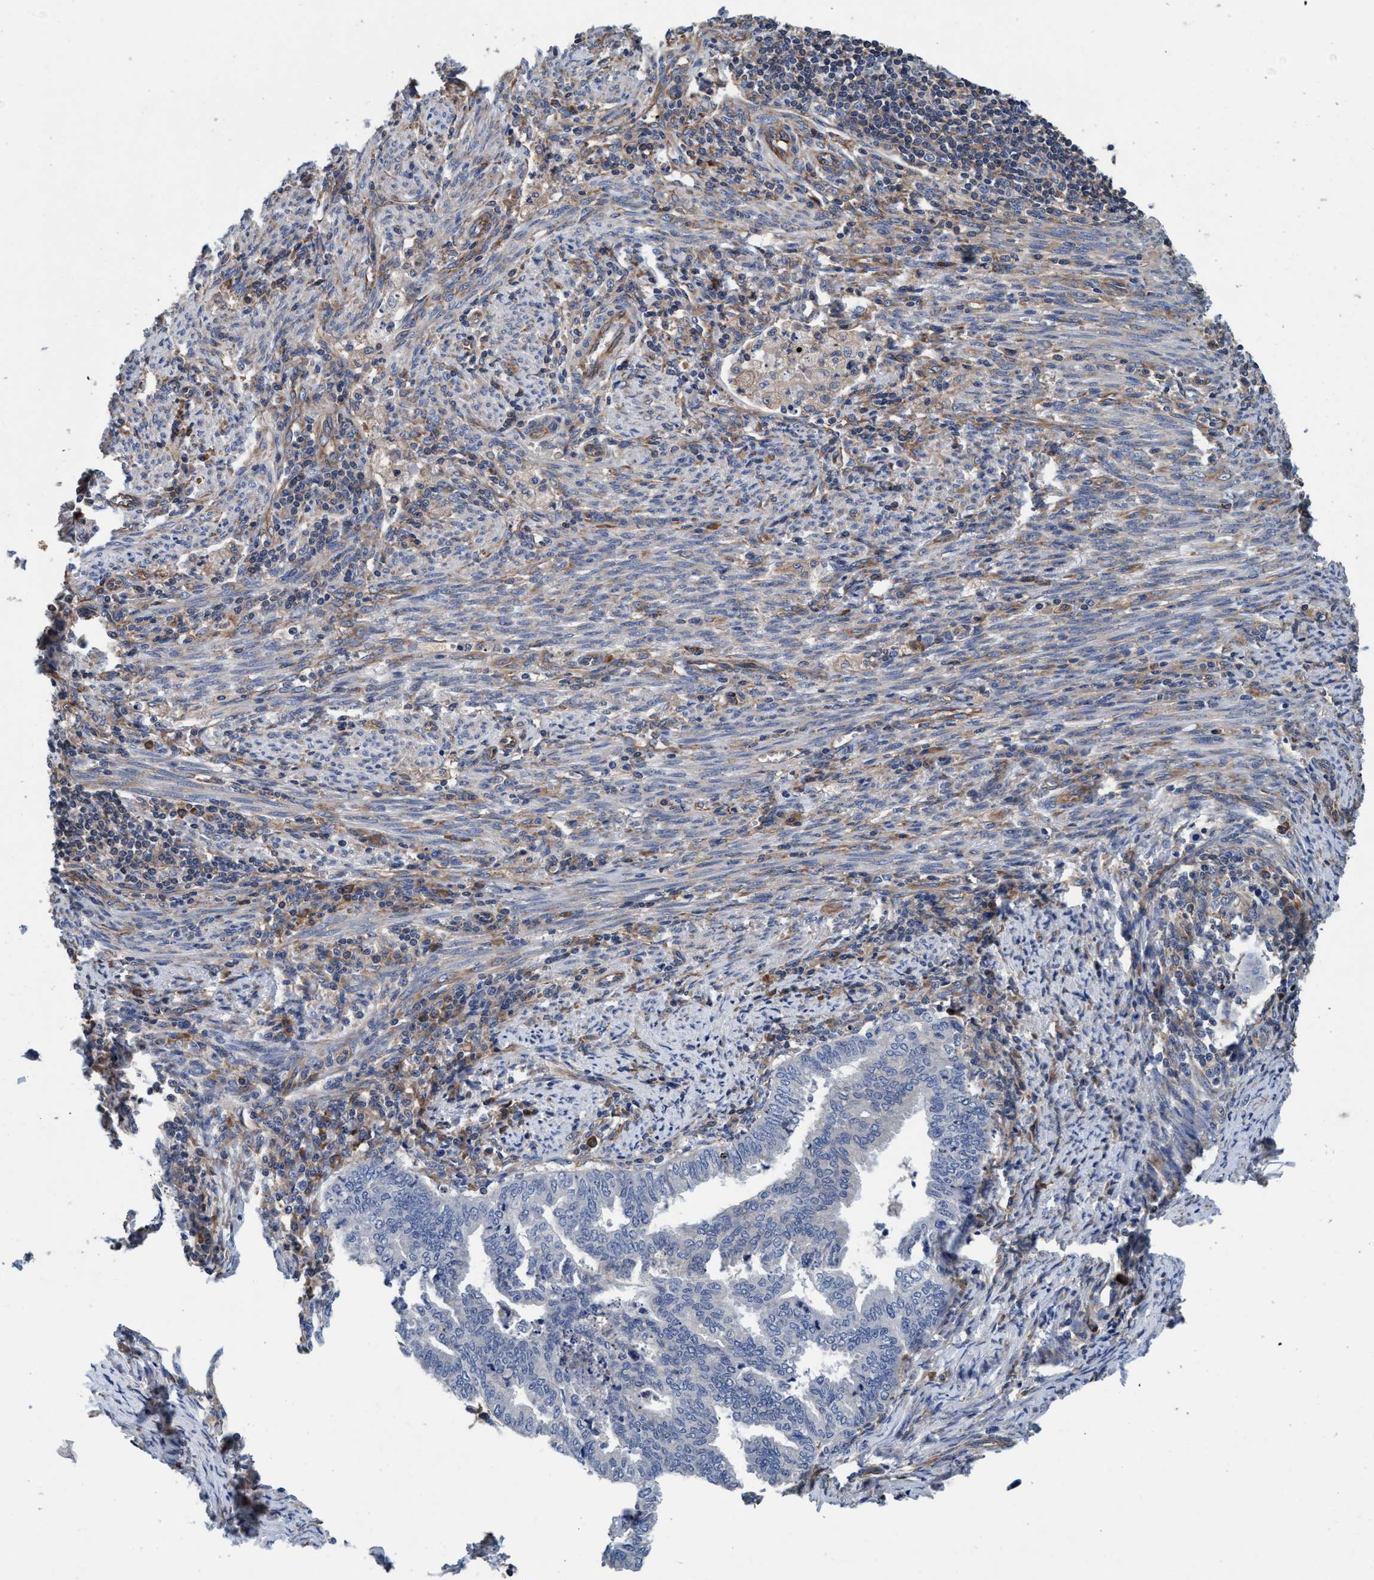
{"staining": {"intensity": "negative", "quantity": "none", "location": "none"}, "tissue": "endometrial cancer", "cell_type": "Tumor cells", "image_type": "cancer", "snomed": [{"axis": "morphology", "description": "Polyp, NOS"}, {"axis": "morphology", "description": "Adenocarcinoma, NOS"}, {"axis": "morphology", "description": "Adenoma, NOS"}, {"axis": "topography", "description": "Endometrium"}], "caption": "DAB (3,3'-diaminobenzidine) immunohistochemical staining of adenocarcinoma (endometrial) shows no significant staining in tumor cells.", "gene": "ENDOG", "patient": {"sex": "female", "age": 79}}